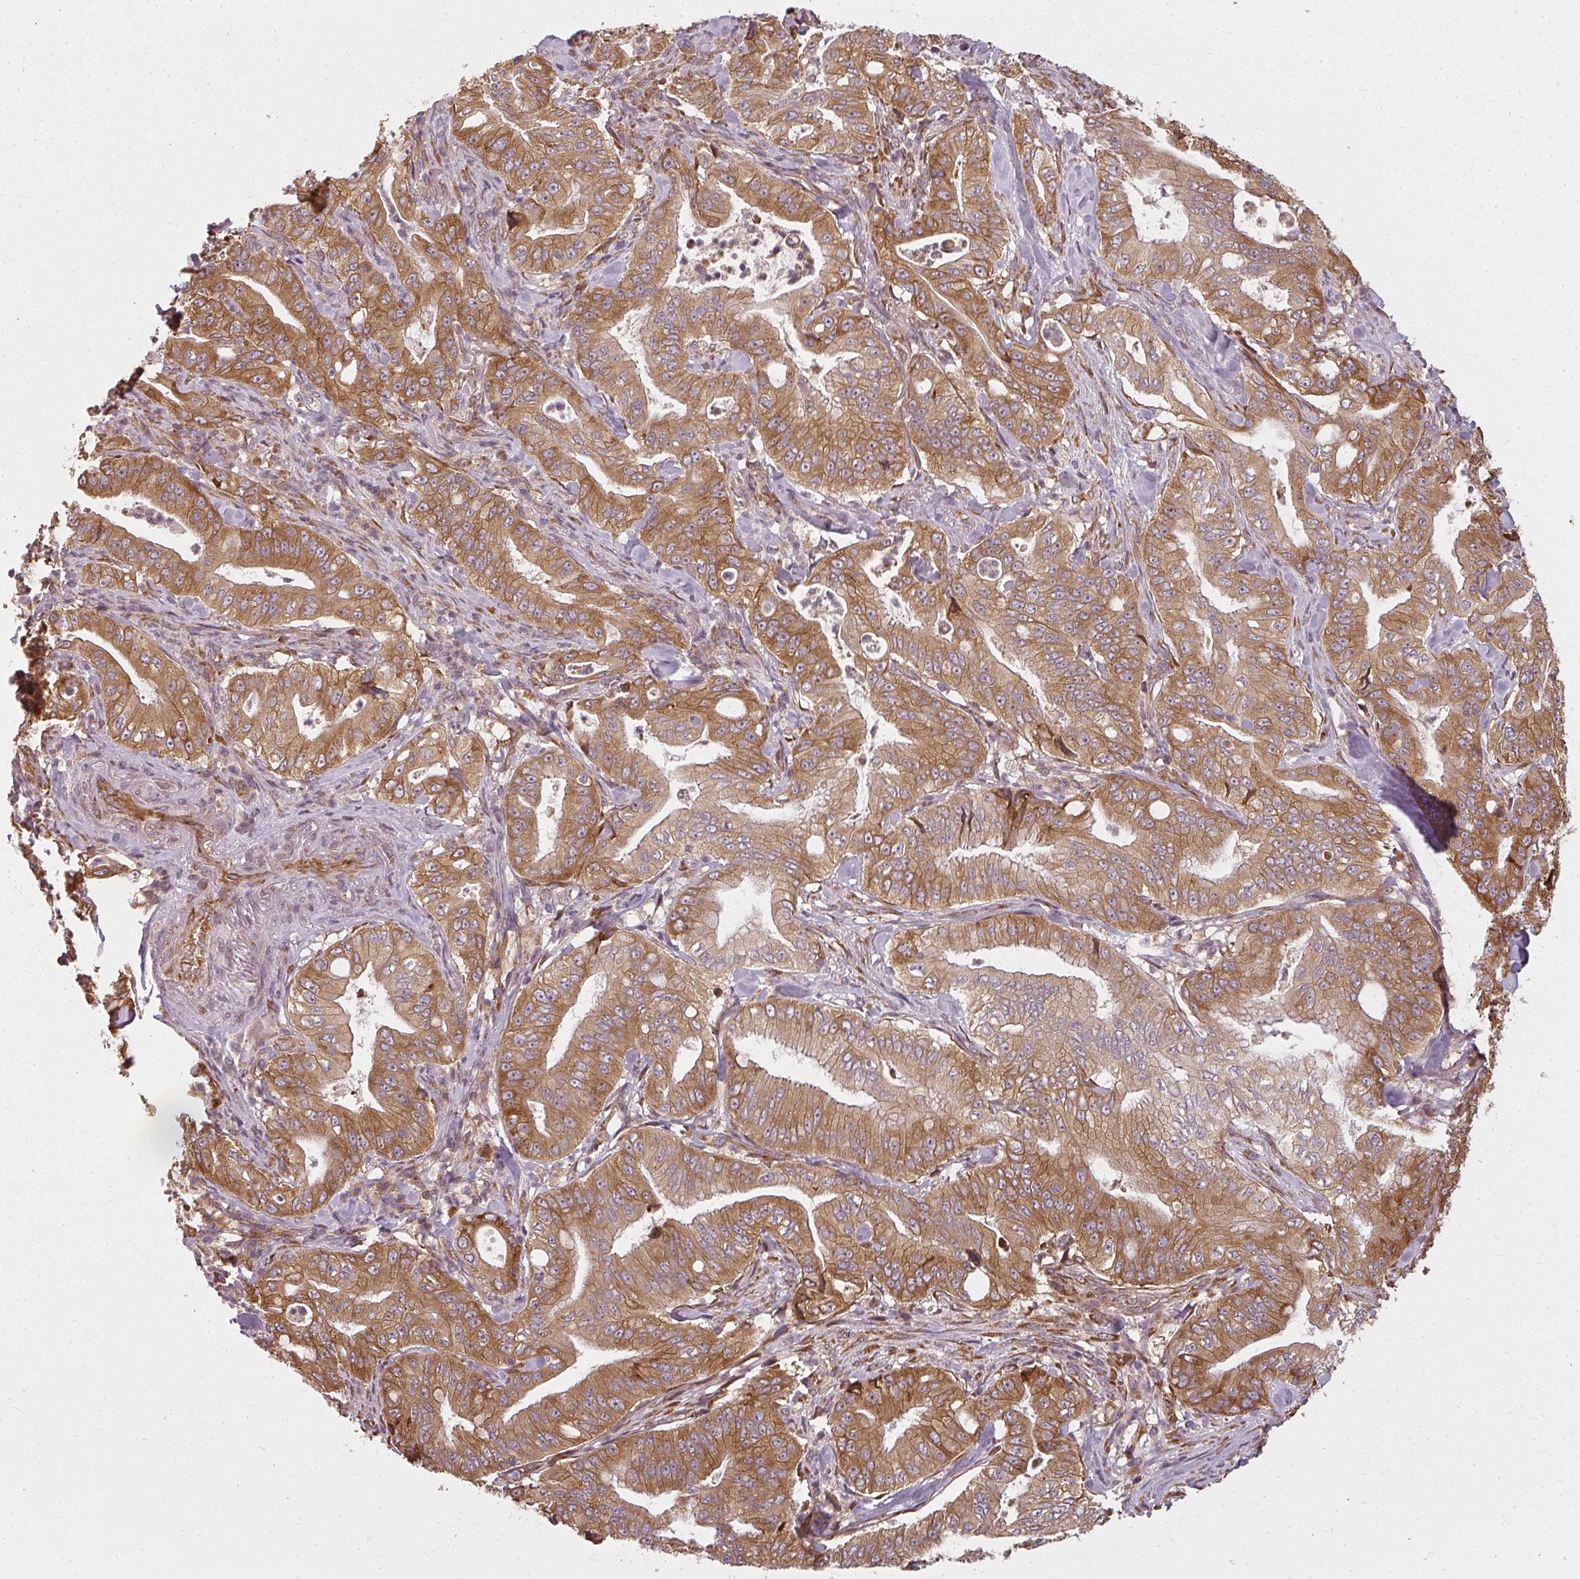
{"staining": {"intensity": "strong", "quantity": ">75%", "location": "cytoplasmic/membranous"}, "tissue": "pancreatic cancer", "cell_type": "Tumor cells", "image_type": "cancer", "snomed": [{"axis": "morphology", "description": "Adenocarcinoma, NOS"}, {"axis": "topography", "description": "Pancreas"}], "caption": "About >75% of tumor cells in human pancreatic cancer exhibit strong cytoplasmic/membranous protein staining as visualized by brown immunohistochemical staining.", "gene": "RPL24", "patient": {"sex": "male", "age": 71}}